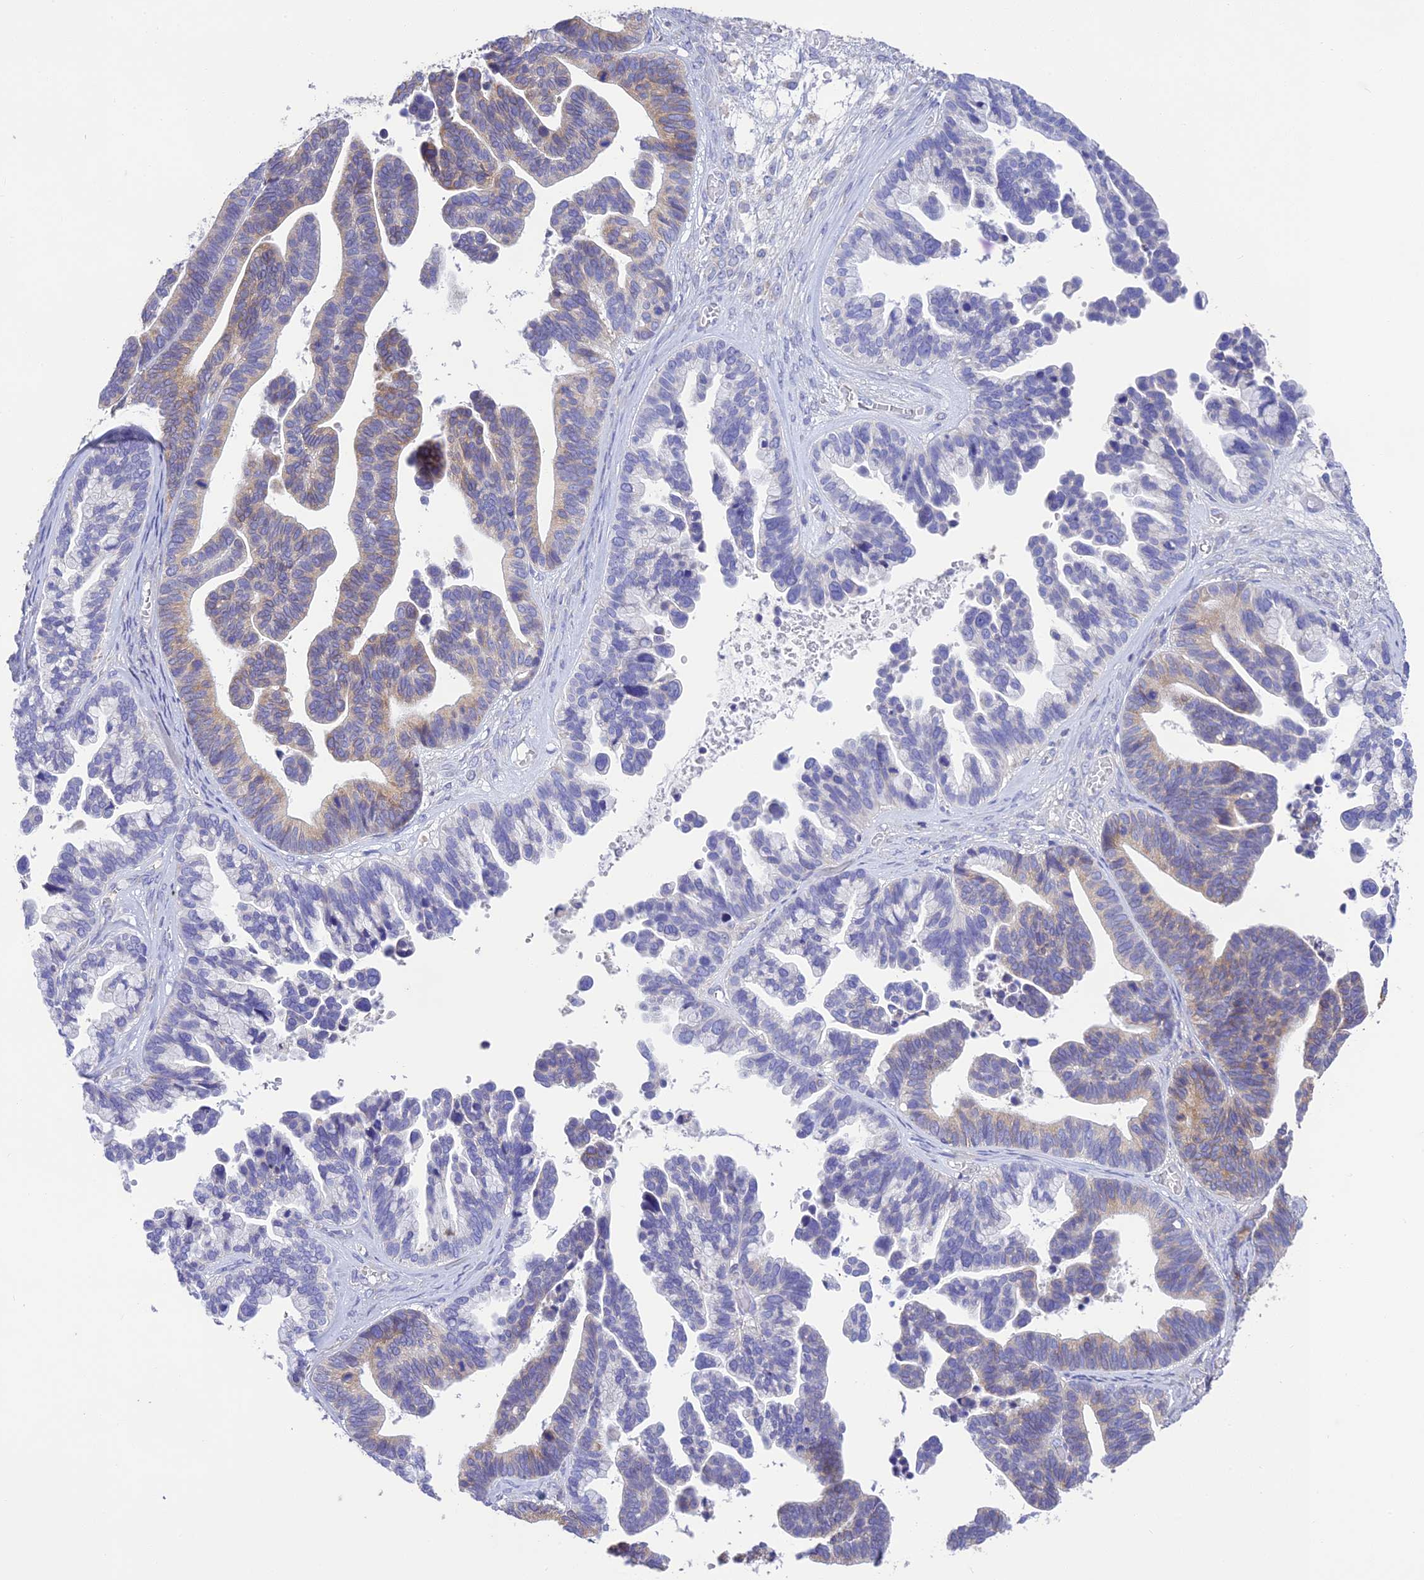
{"staining": {"intensity": "moderate", "quantity": "25%-75%", "location": "cytoplasmic/membranous"}, "tissue": "ovarian cancer", "cell_type": "Tumor cells", "image_type": "cancer", "snomed": [{"axis": "morphology", "description": "Cystadenocarcinoma, serous, NOS"}, {"axis": "topography", "description": "Ovary"}], "caption": "Ovarian cancer (serous cystadenocarcinoma) stained for a protein reveals moderate cytoplasmic/membranous positivity in tumor cells.", "gene": "HSD17B2", "patient": {"sex": "female", "age": 56}}